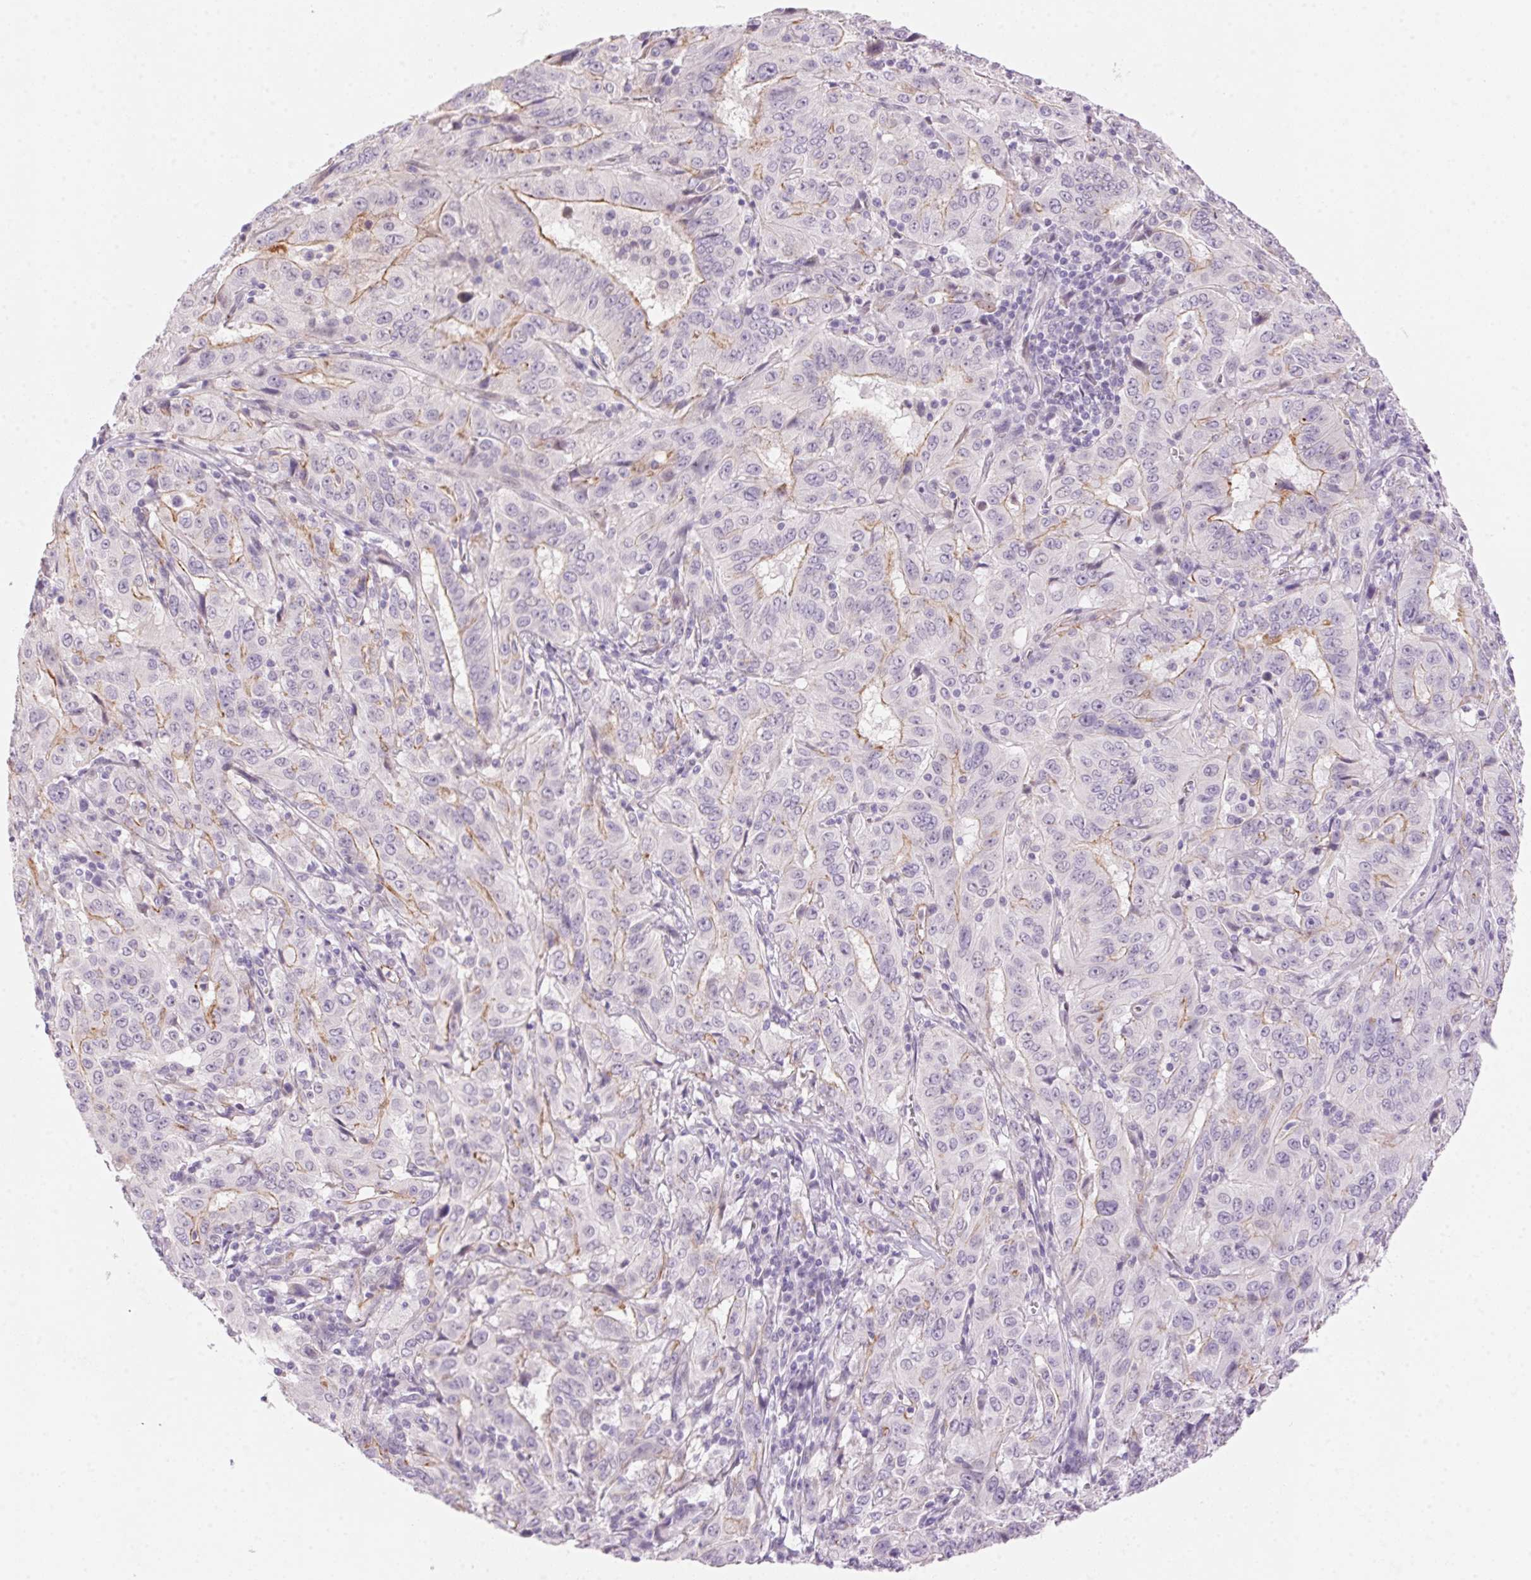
{"staining": {"intensity": "weak", "quantity": "<25%", "location": "cytoplasmic/membranous"}, "tissue": "pancreatic cancer", "cell_type": "Tumor cells", "image_type": "cancer", "snomed": [{"axis": "morphology", "description": "Adenocarcinoma, NOS"}, {"axis": "topography", "description": "Pancreas"}], "caption": "Tumor cells are negative for brown protein staining in pancreatic adenocarcinoma.", "gene": "TEKT1", "patient": {"sex": "male", "age": 63}}